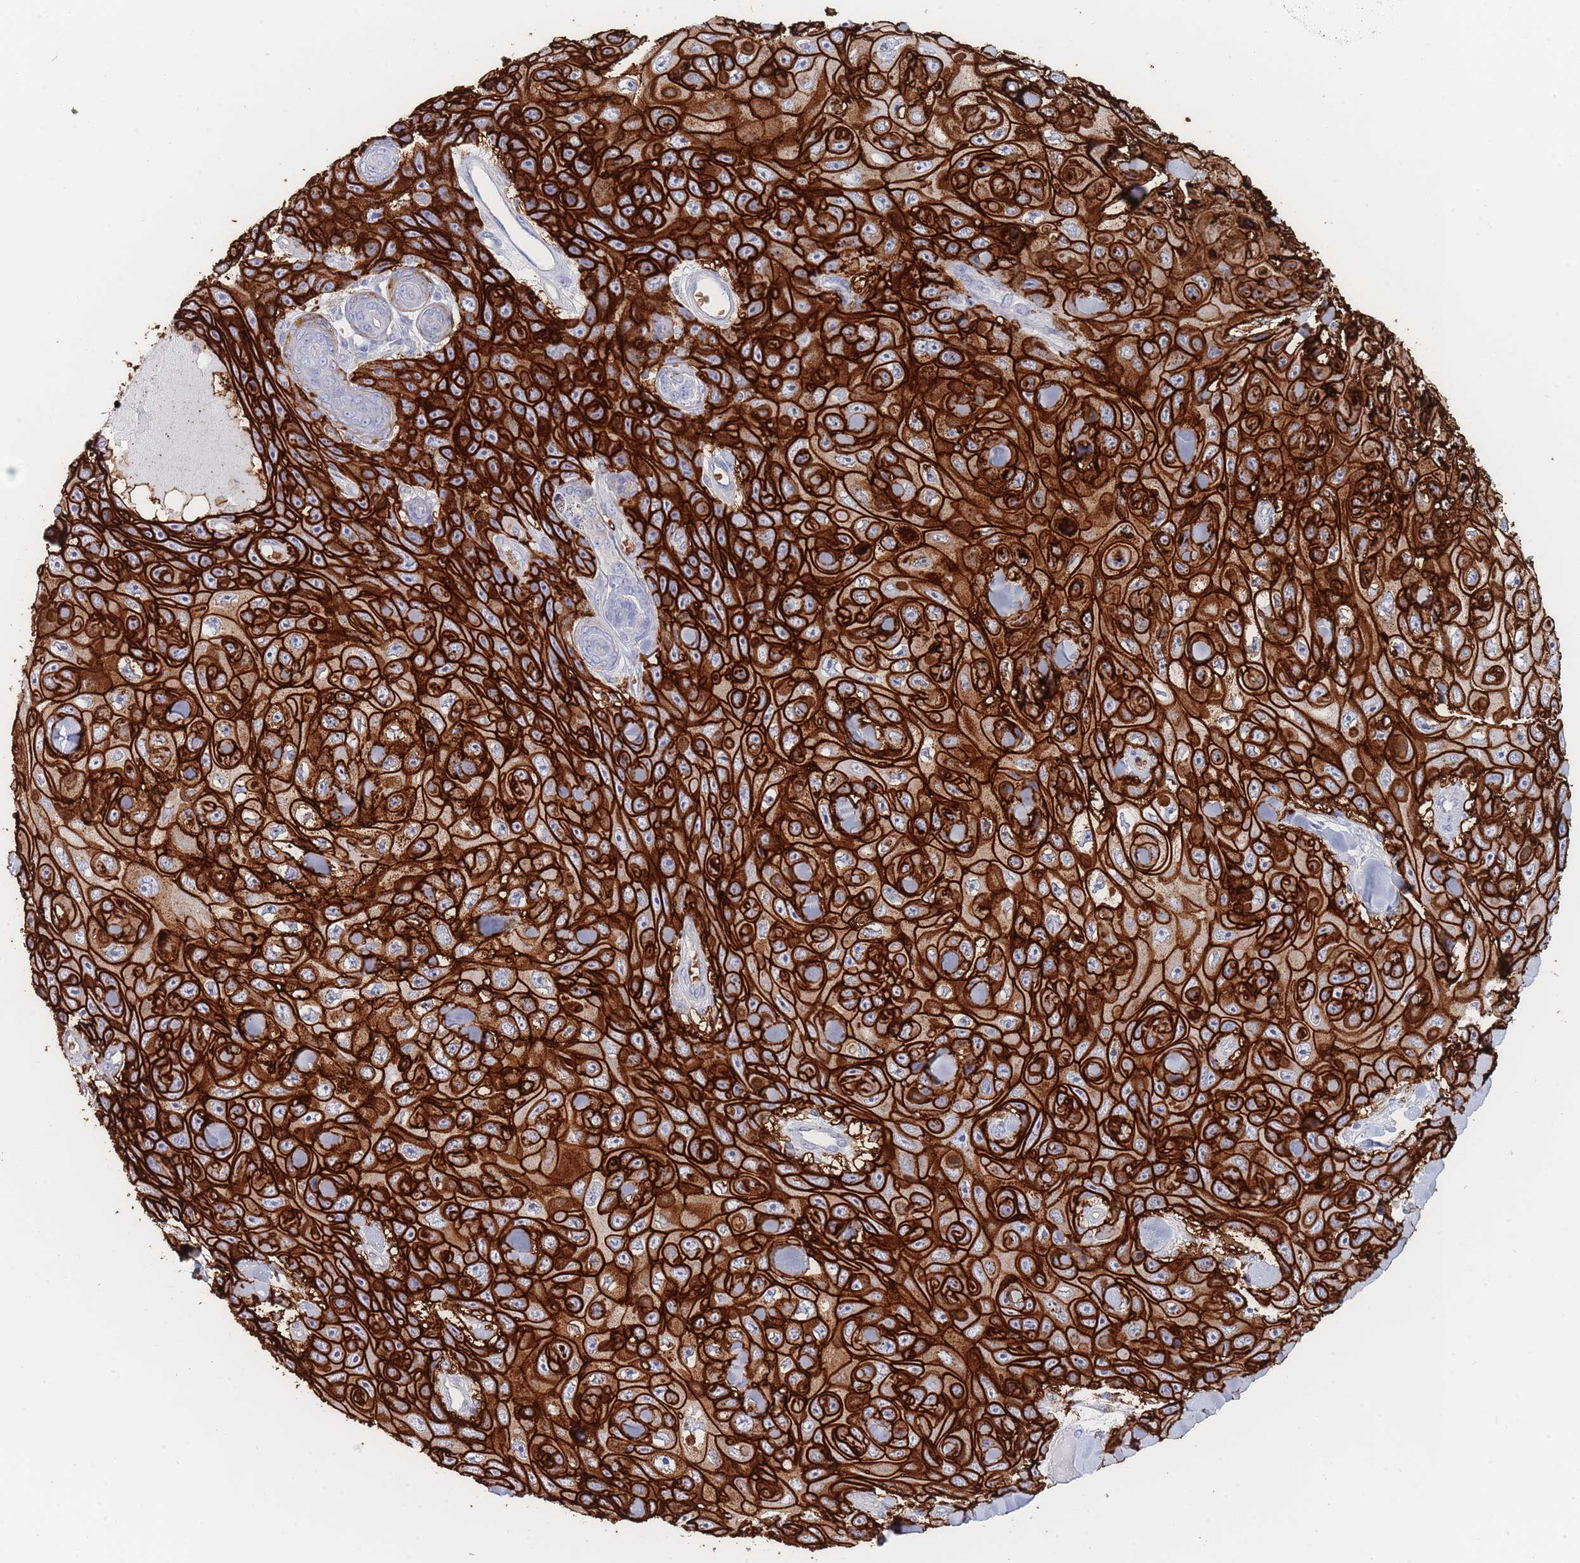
{"staining": {"intensity": "strong", "quantity": ">75%", "location": "cytoplasmic/membranous"}, "tissue": "skin cancer", "cell_type": "Tumor cells", "image_type": "cancer", "snomed": [{"axis": "morphology", "description": "Squamous cell carcinoma, NOS"}, {"axis": "topography", "description": "Skin"}], "caption": "Immunohistochemical staining of skin cancer (squamous cell carcinoma) reveals high levels of strong cytoplasmic/membranous expression in approximately >75% of tumor cells.", "gene": "SLC2A1", "patient": {"sex": "male", "age": 82}}